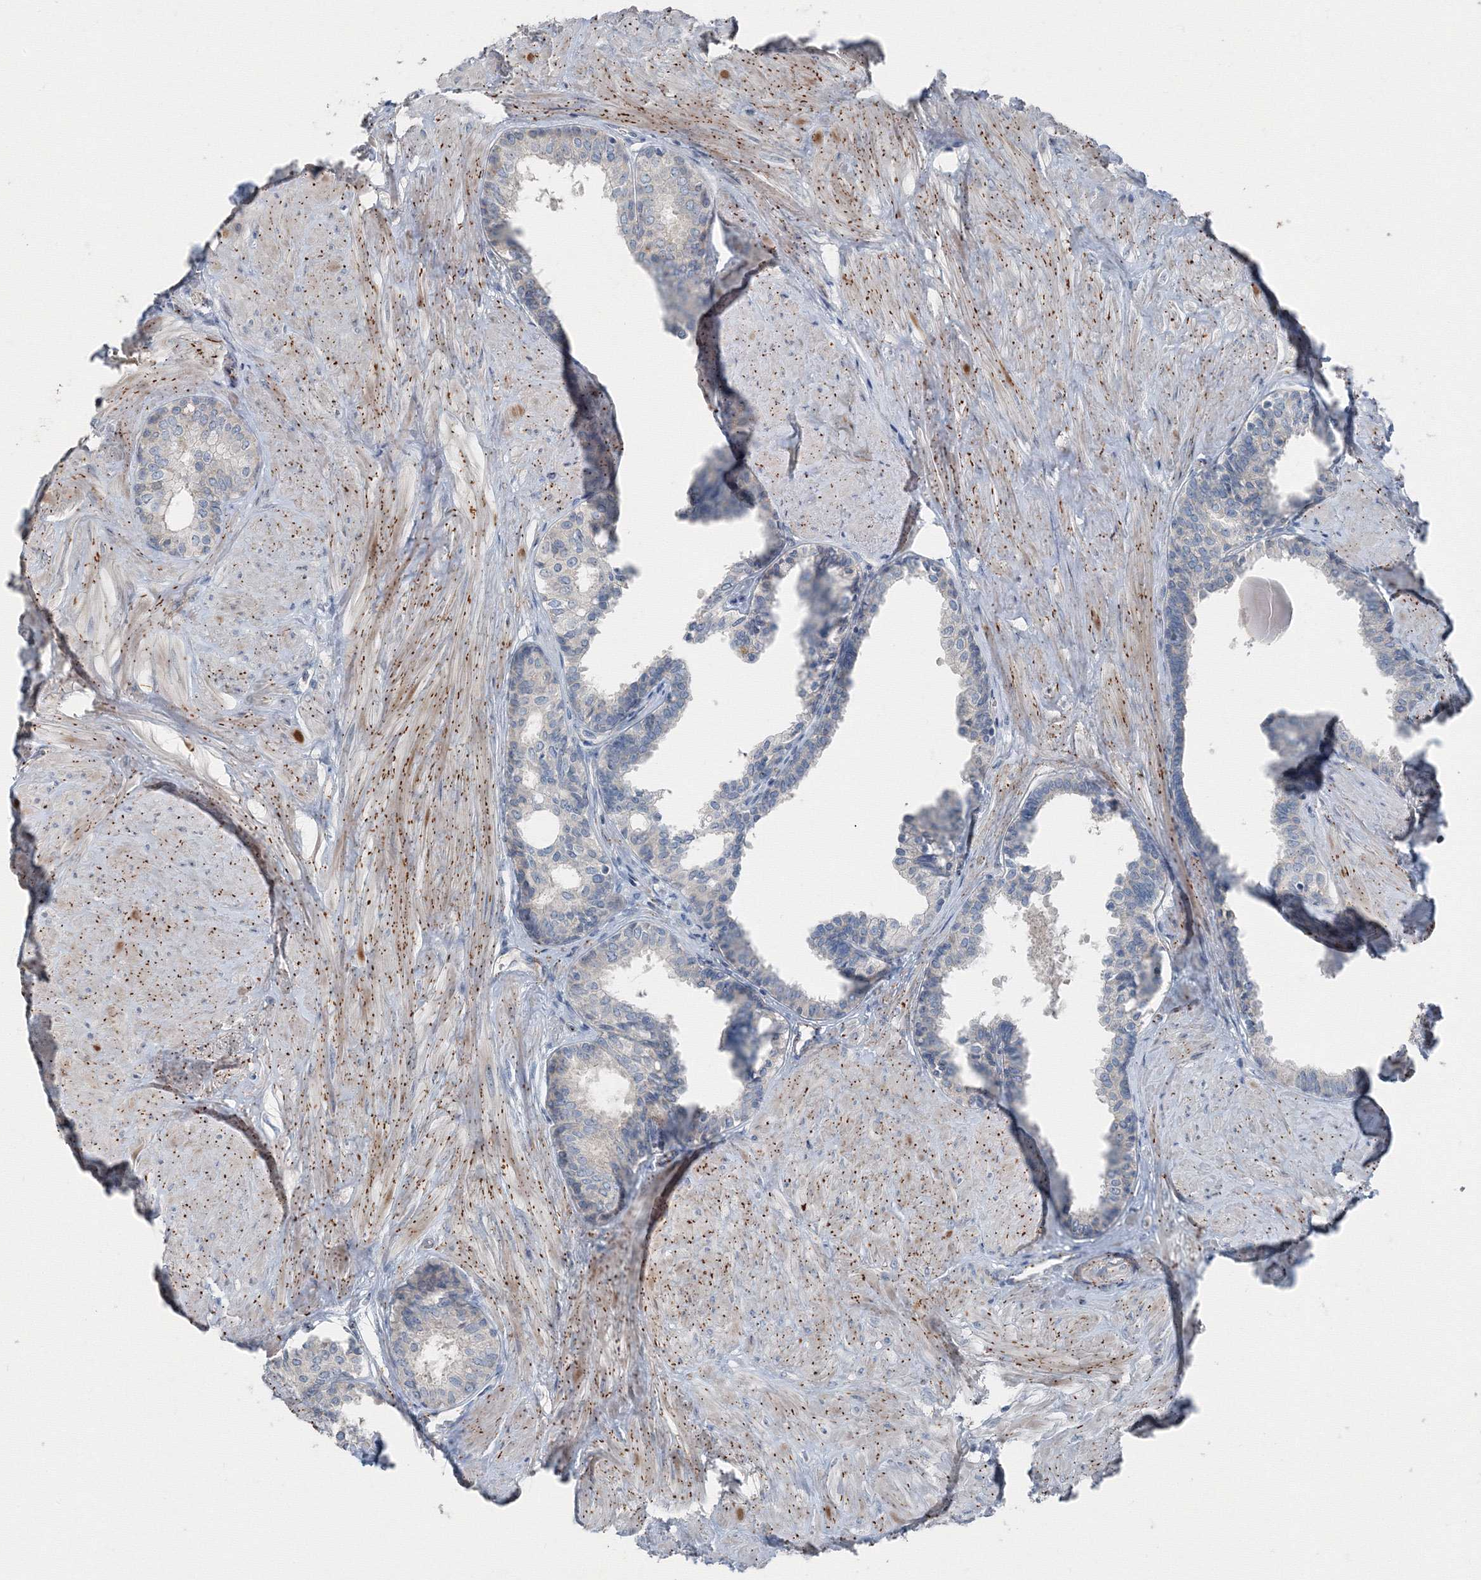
{"staining": {"intensity": "weak", "quantity": "<25%", "location": "cytoplasmic/membranous"}, "tissue": "prostate", "cell_type": "Glandular cells", "image_type": "normal", "snomed": [{"axis": "morphology", "description": "Normal tissue, NOS"}, {"axis": "topography", "description": "Prostate"}], "caption": "This micrograph is of unremarkable prostate stained with immunohistochemistry to label a protein in brown with the nuclei are counter-stained blue. There is no expression in glandular cells.", "gene": "AASDH", "patient": {"sex": "male", "age": 48}}